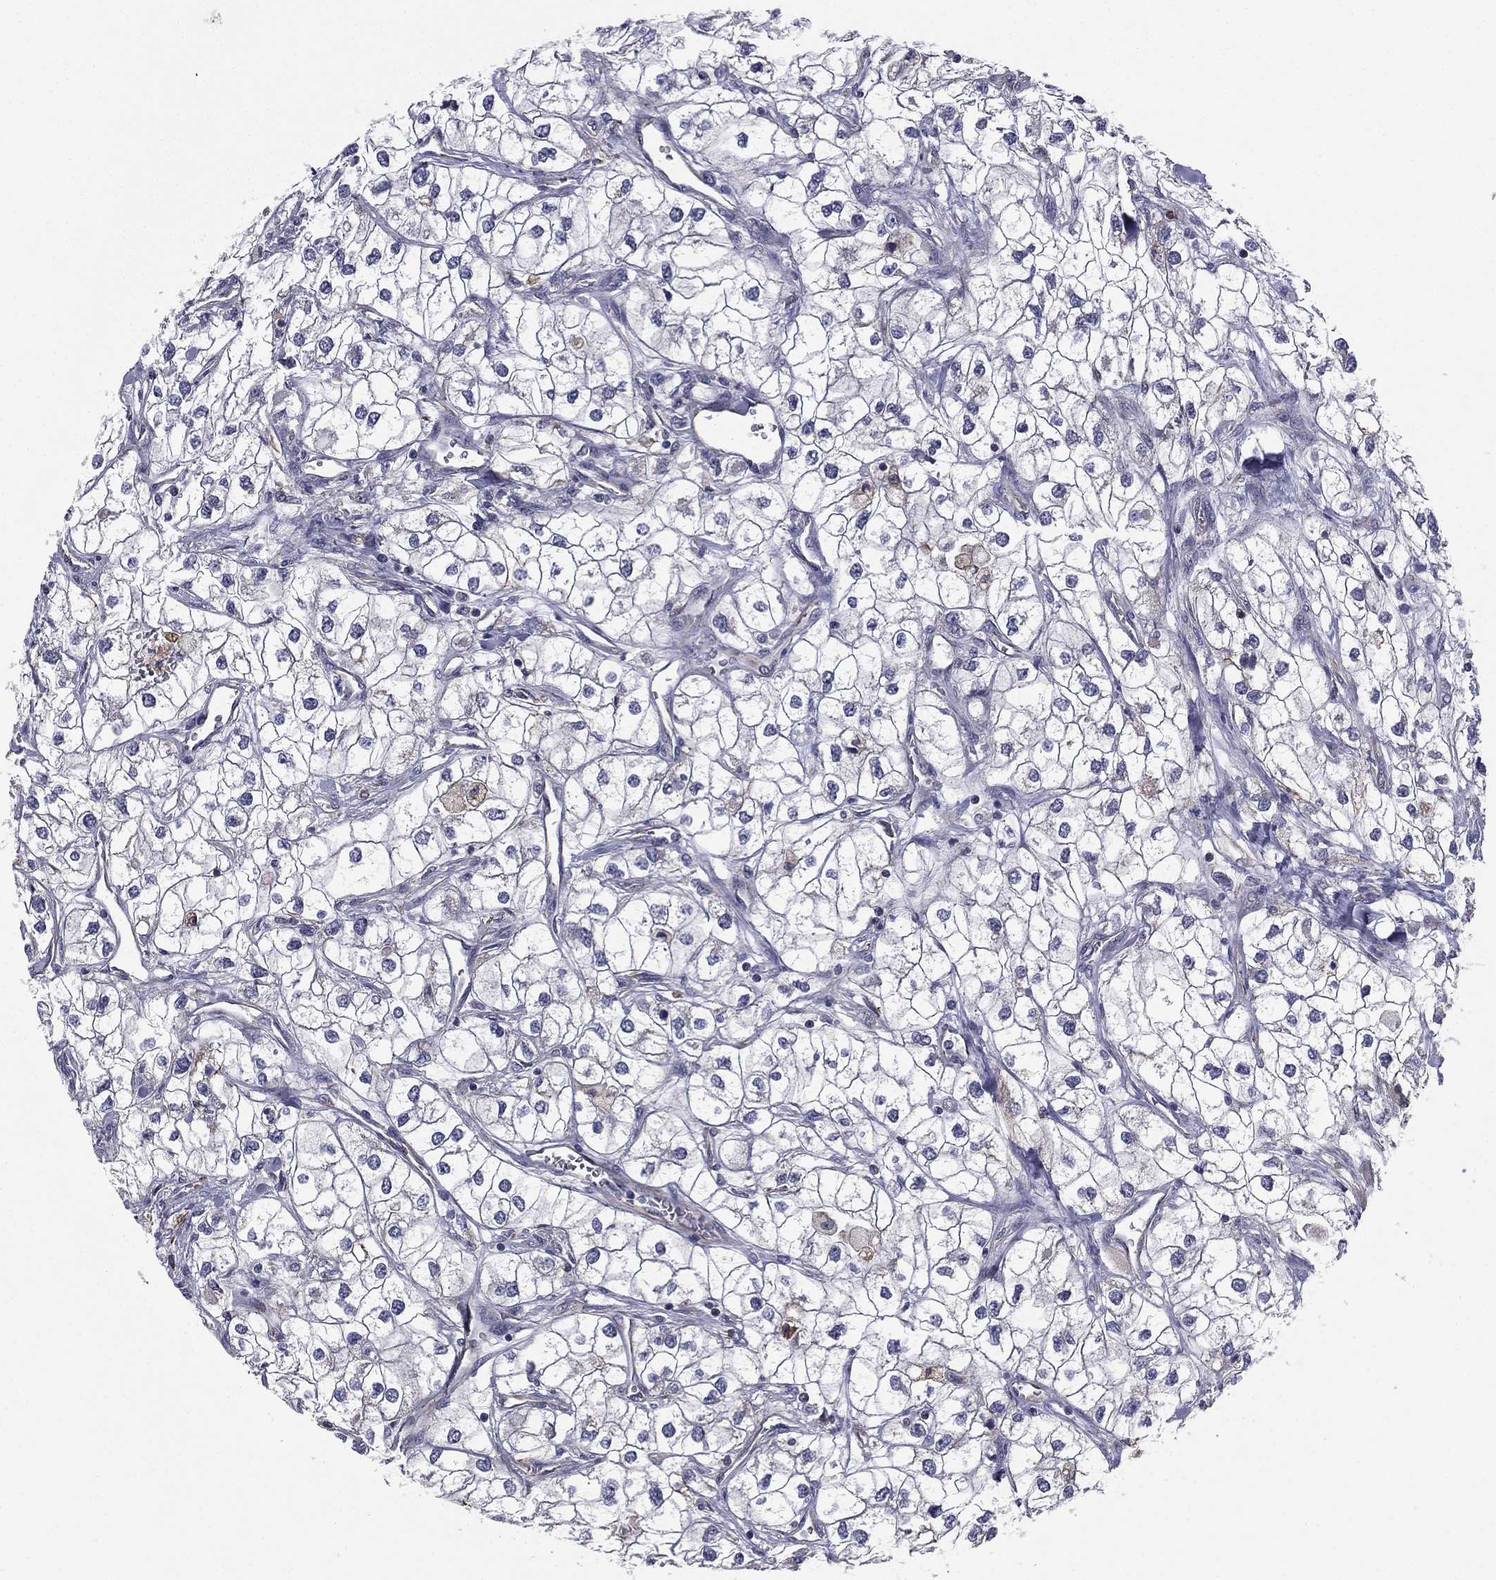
{"staining": {"intensity": "negative", "quantity": "none", "location": "none"}, "tissue": "renal cancer", "cell_type": "Tumor cells", "image_type": "cancer", "snomed": [{"axis": "morphology", "description": "Adenocarcinoma, NOS"}, {"axis": "topography", "description": "Kidney"}], "caption": "This is an IHC photomicrograph of human renal cancer (adenocarcinoma). There is no positivity in tumor cells.", "gene": "SCUBE1", "patient": {"sex": "male", "age": 59}}